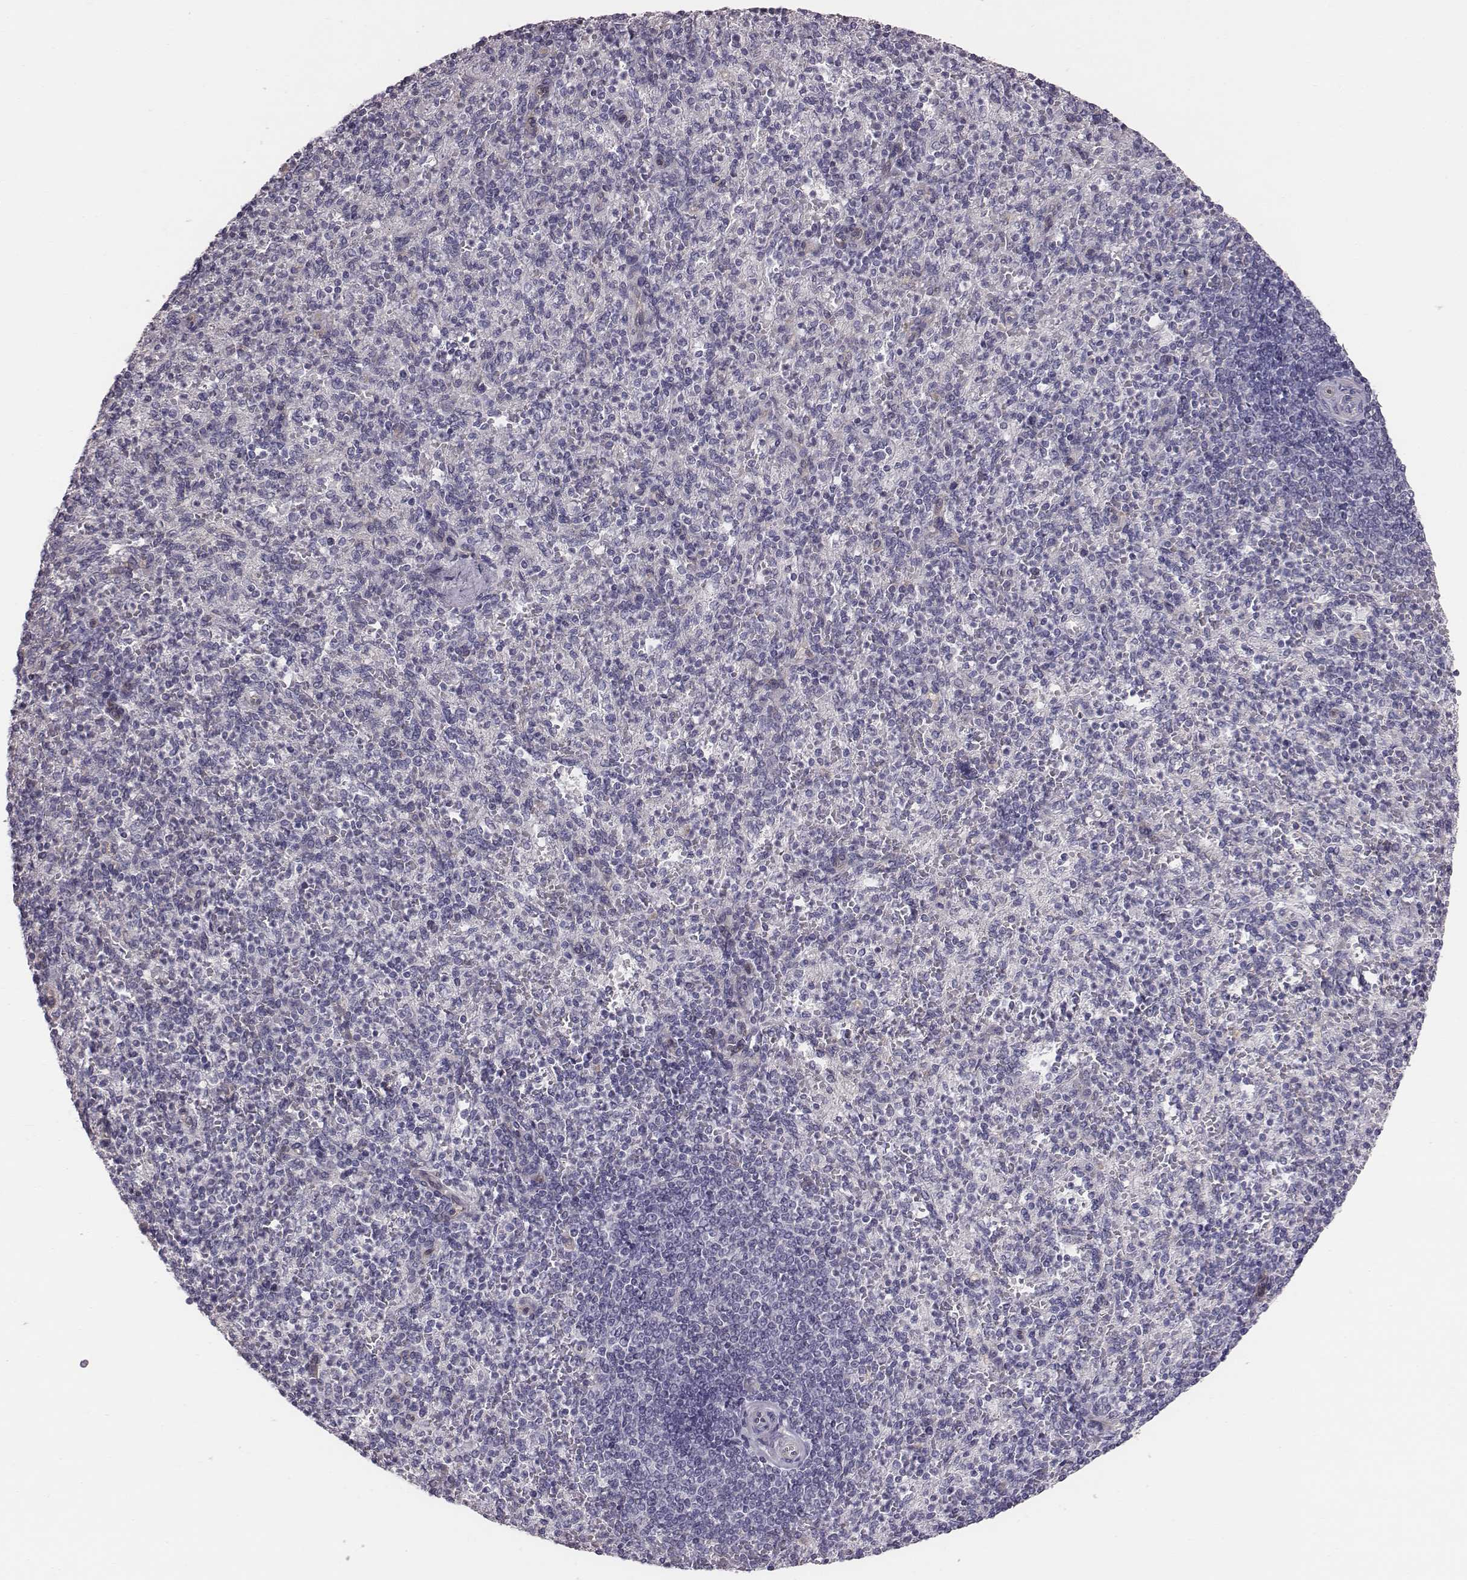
{"staining": {"intensity": "negative", "quantity": "none", "location": "none"}, "tissue": "spleen", "cell_type": "Cells in red pulp", "image_type": "normal", "snomed": [{"axis": "morphology", "description": "Normal tissue, NOS"}, {"axis": "topography", "description": "Spleen"}], "caption": "Cells in red pulp show no significant staining in normal spleen. The staining was performed using DAB to visualize the protein expression in brown, while the nuclei were stained in blue with hematoxylin (Magnification: 20x).", "gene": "CACNG4", "patient": {"sex": "female", "age": 74}}